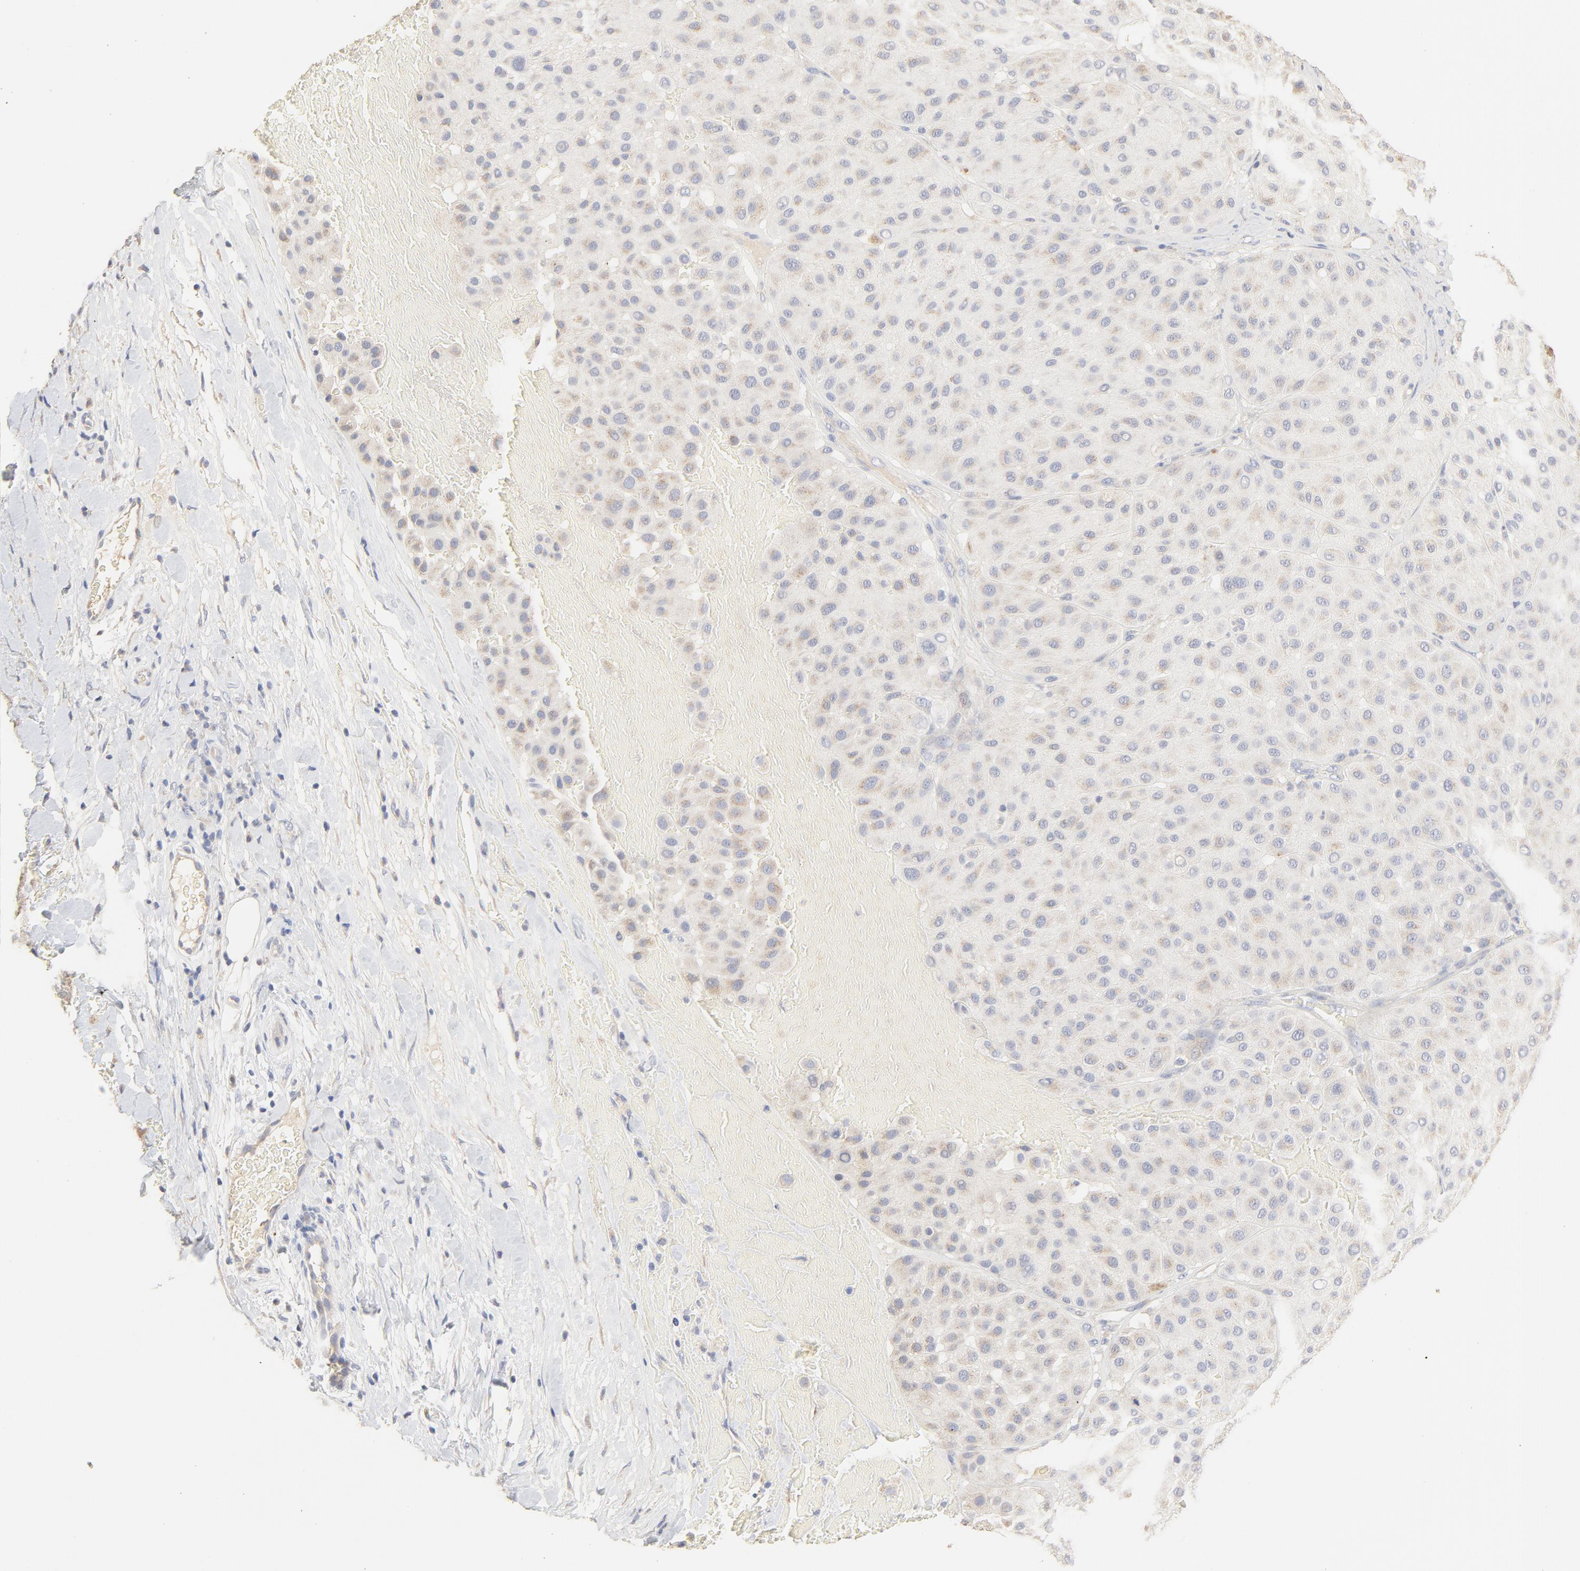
{"staining": {"intensity": "negative", "quantity": "none", "location": "none"}, "tissue": "melanoma", "cell_type": "Tumor cells", "image_type": "cancer", "snomed": [{"axis": "morphology", "description": "Normal tissue, NOS"}, {"axis": "morphology", "description": "Malignant melanoma, Metastatic site"}, {"axis": "topography", "description": "Skin"}], "caption": "The immunohistochemistry (IHC) image has no significant staining in tumor cells of melanoma tissue.", "gene": "FCGBP", "patient": {"sex": "male", "age": 41}}